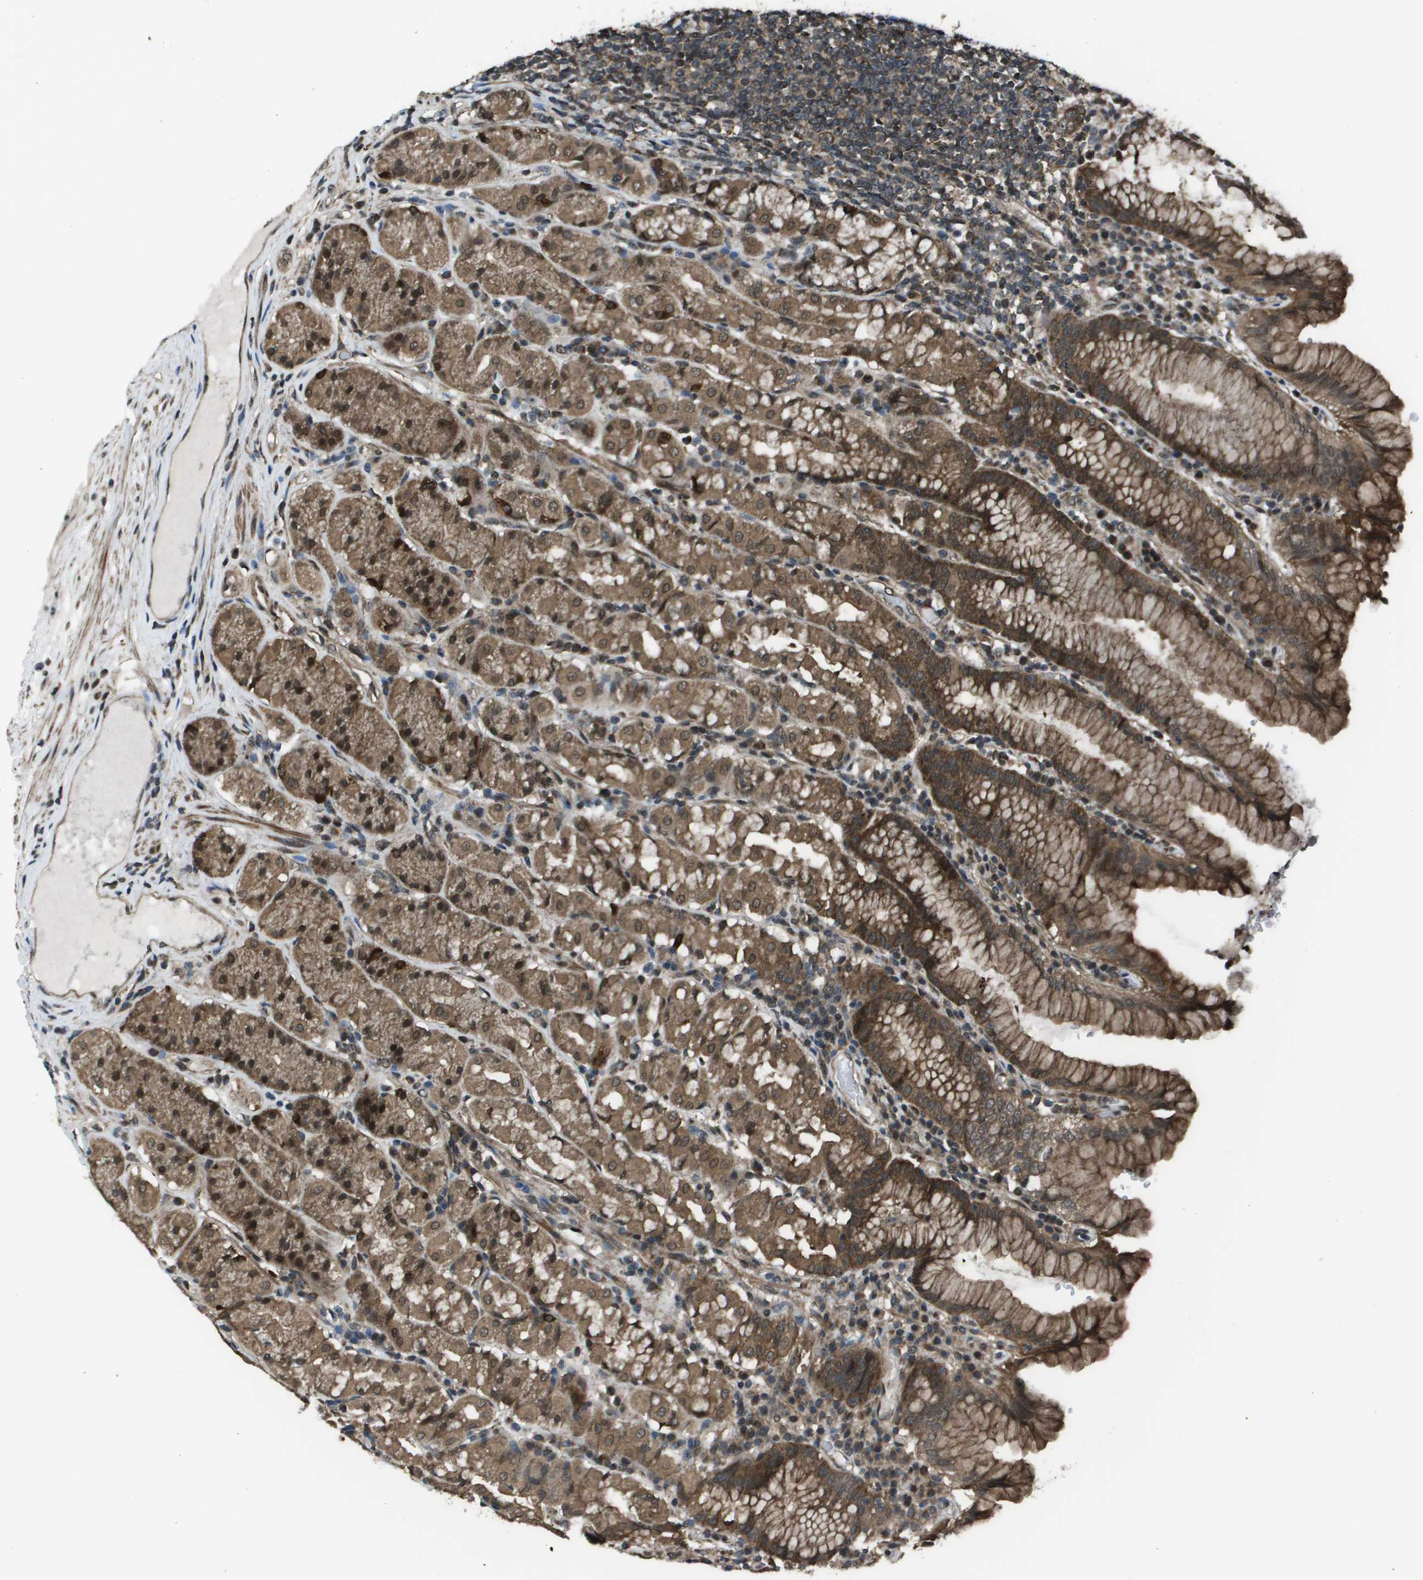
{"staining": {"intensity": "strong", "quantity": ">75%", "location": "cytoplasmic/membranous,nuclear"}, "tissue": "stomach", "cell_type": "Glandular cells", "image_type": "normal", "snomed": [{"axis": "morphology", "description": "Normal tissue, NOS"}, {"axis": "topography", "description": "Stomach"}, {"axis": "topography", "description": "Stomach, lower"}], "caption": "The histopathology image demonstrates a brown stain indicating the presence of a protein in the cytoplasmic/membranous,nuclear of glandular cells in stomach.", "gene": "PPFIA1", "patient": {"sex": "female", "age": 56}}